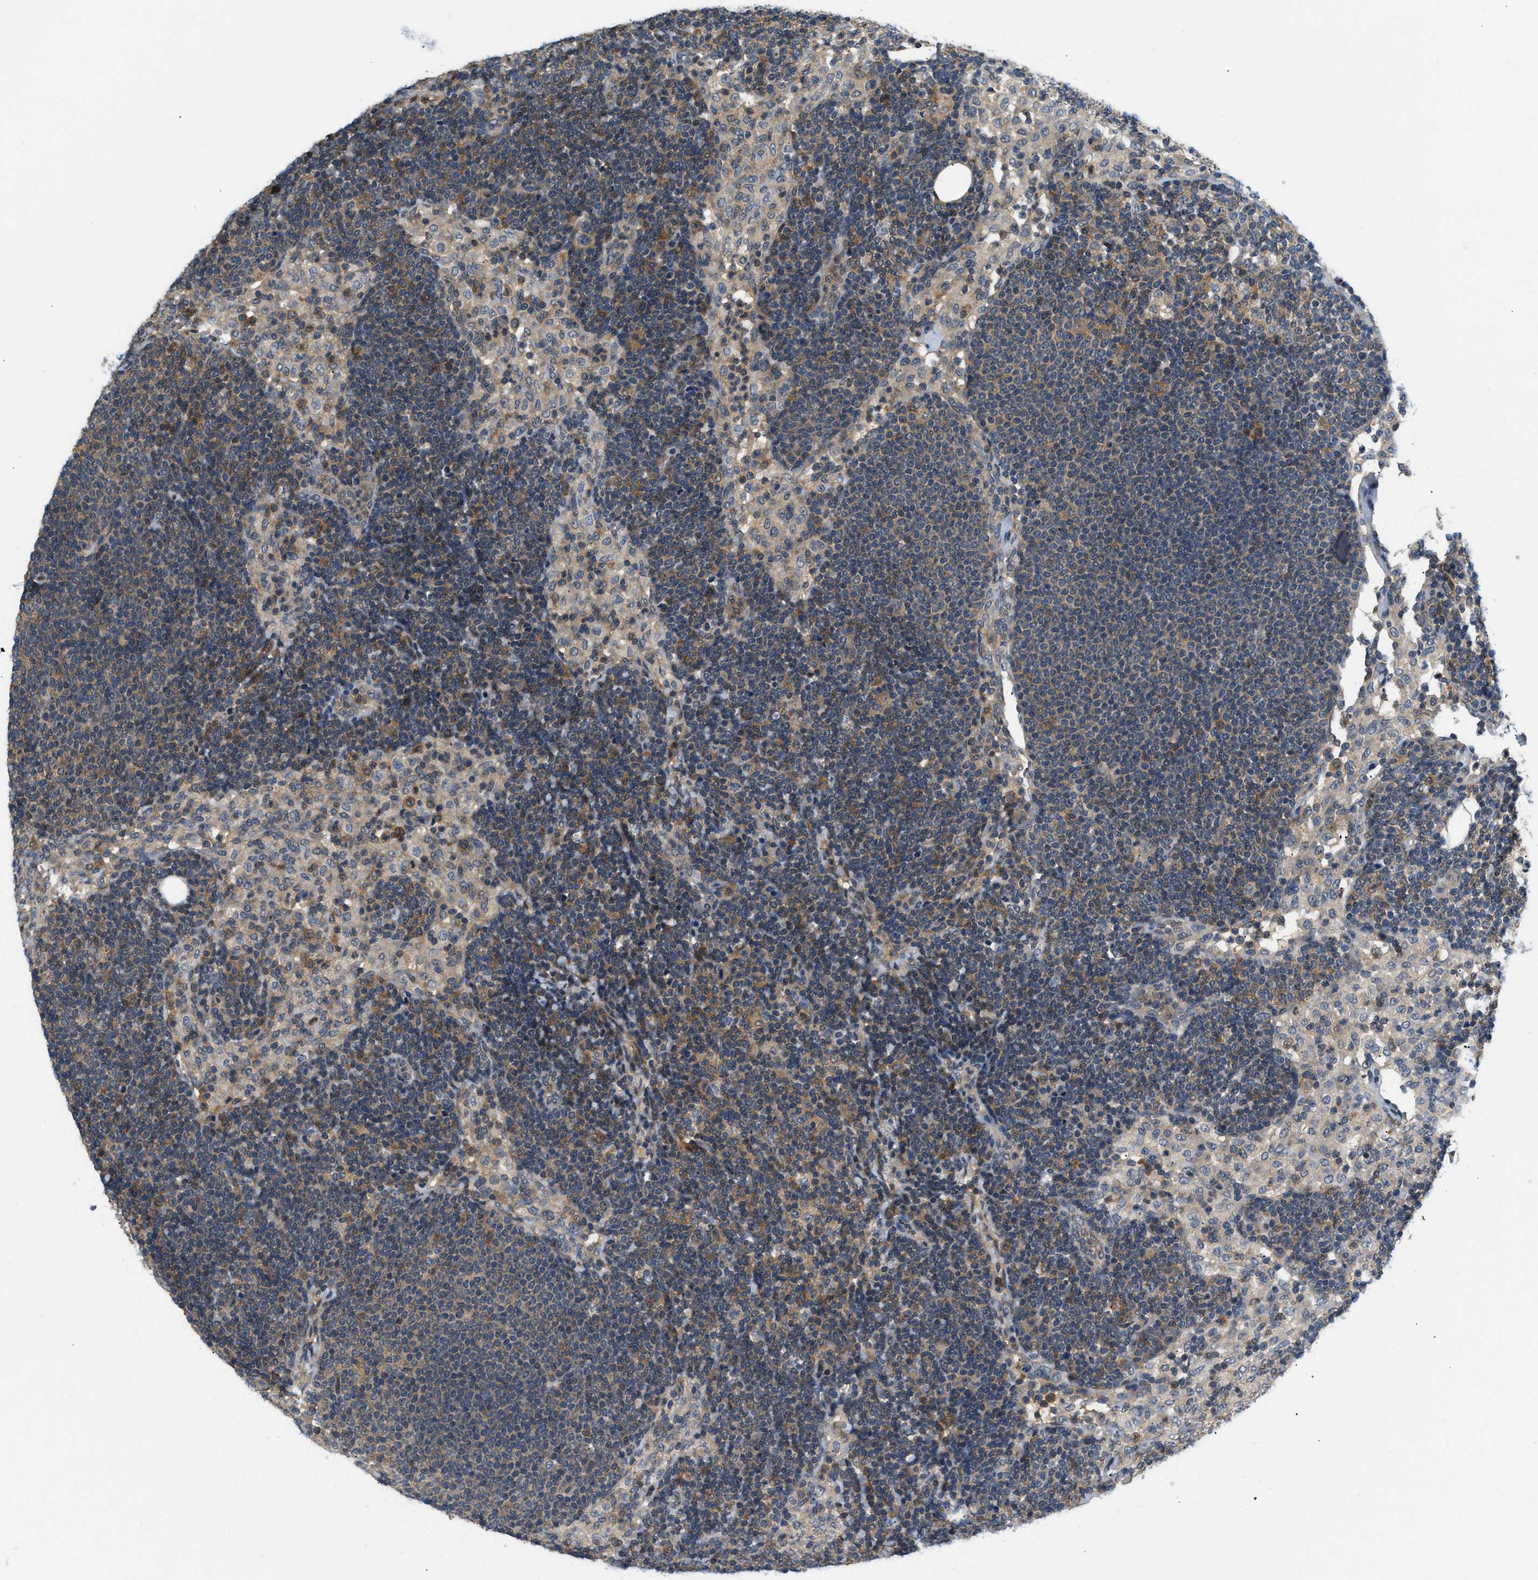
{"staining": {"intensity": "strong", "quantity": ">75%", "location": "cytoplasmic/membranous"}, "tissue": "lymph node", "cell_type": "Germinal center cells", "image_type": "normal", "snomed": [{"axis": "morphology", "description": "Normal tissue, NOS"}, {"axis": "morphology", "description": "Carcinoid, malignant, NOS"}, {"axis": "topography", "description": "Lymph node"}], "caption": "A histopathology image showing strong cytoplasmic/membranous expression in approximately >75% of germinal center cells in unremarkable lymph node, as visualized by brown immunohistochemical staining.", "gene": "EIF4EBP2", "patient": {"sex": "male", "age": 47}}